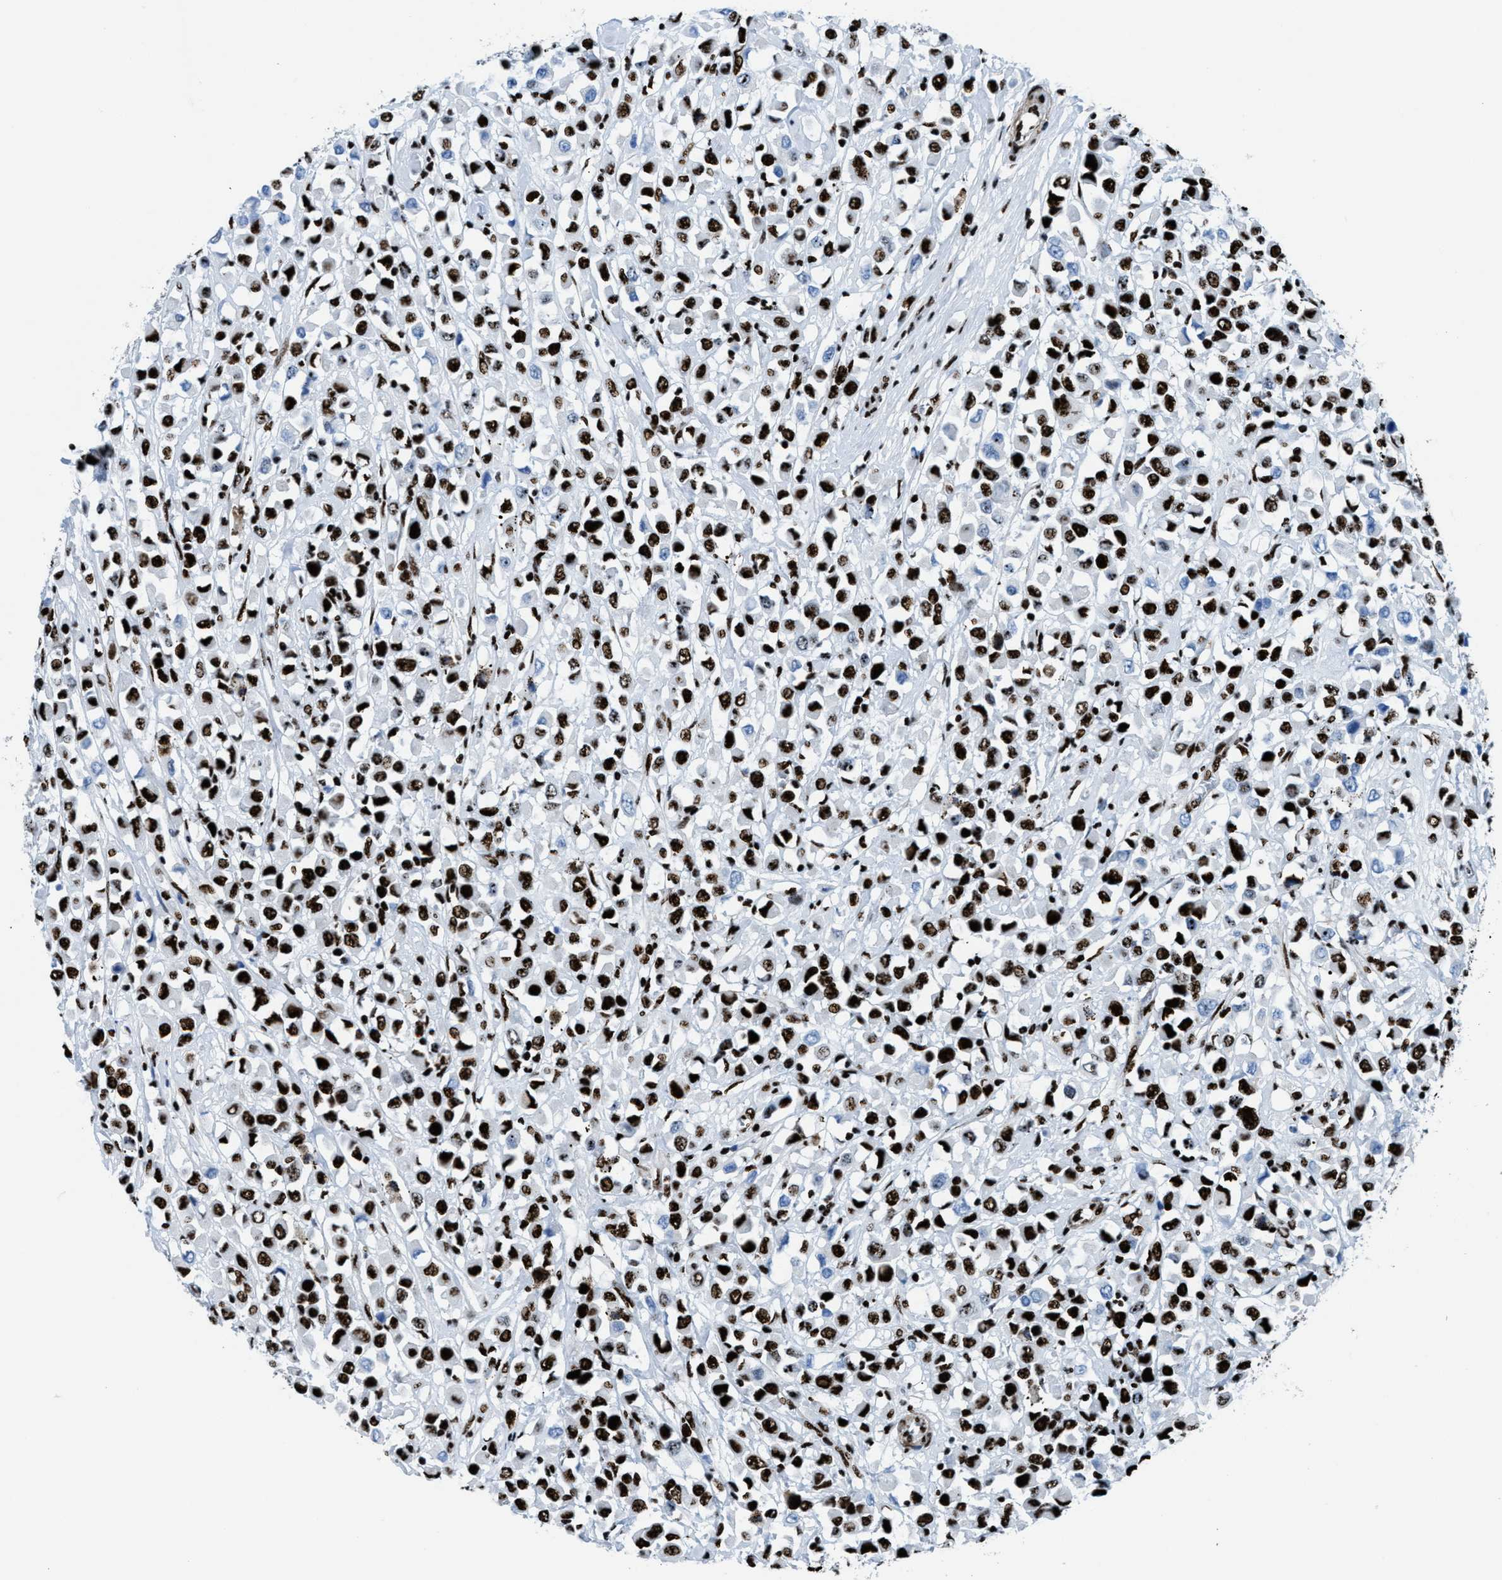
{"staining": {"intensity": "strong", "quantity": ">75%", "location": "nuclear"}, "tissue": "breast cancer", "cell_type": "Tumor cells", "image_type": "cancer", "snomed": [{"axis": "morphology", "description": "Duct carcinoma"}, {"axis": "topography", "description": "Breast"}], "caption": "Breast intraductal carcinoma was stained to show a protein in brown. There is high levels of strong nuclear positivity in approximately >75% of tumor cells. The staining was performed using DAB (3,3'-diaminobenzidine) to visualize the protein expression in brown, while the nuclei were stained in blue with hematoxylin (Magnification: 20x).", "gene": "NONO", "patient": {"sex": "female", "age": 61}}